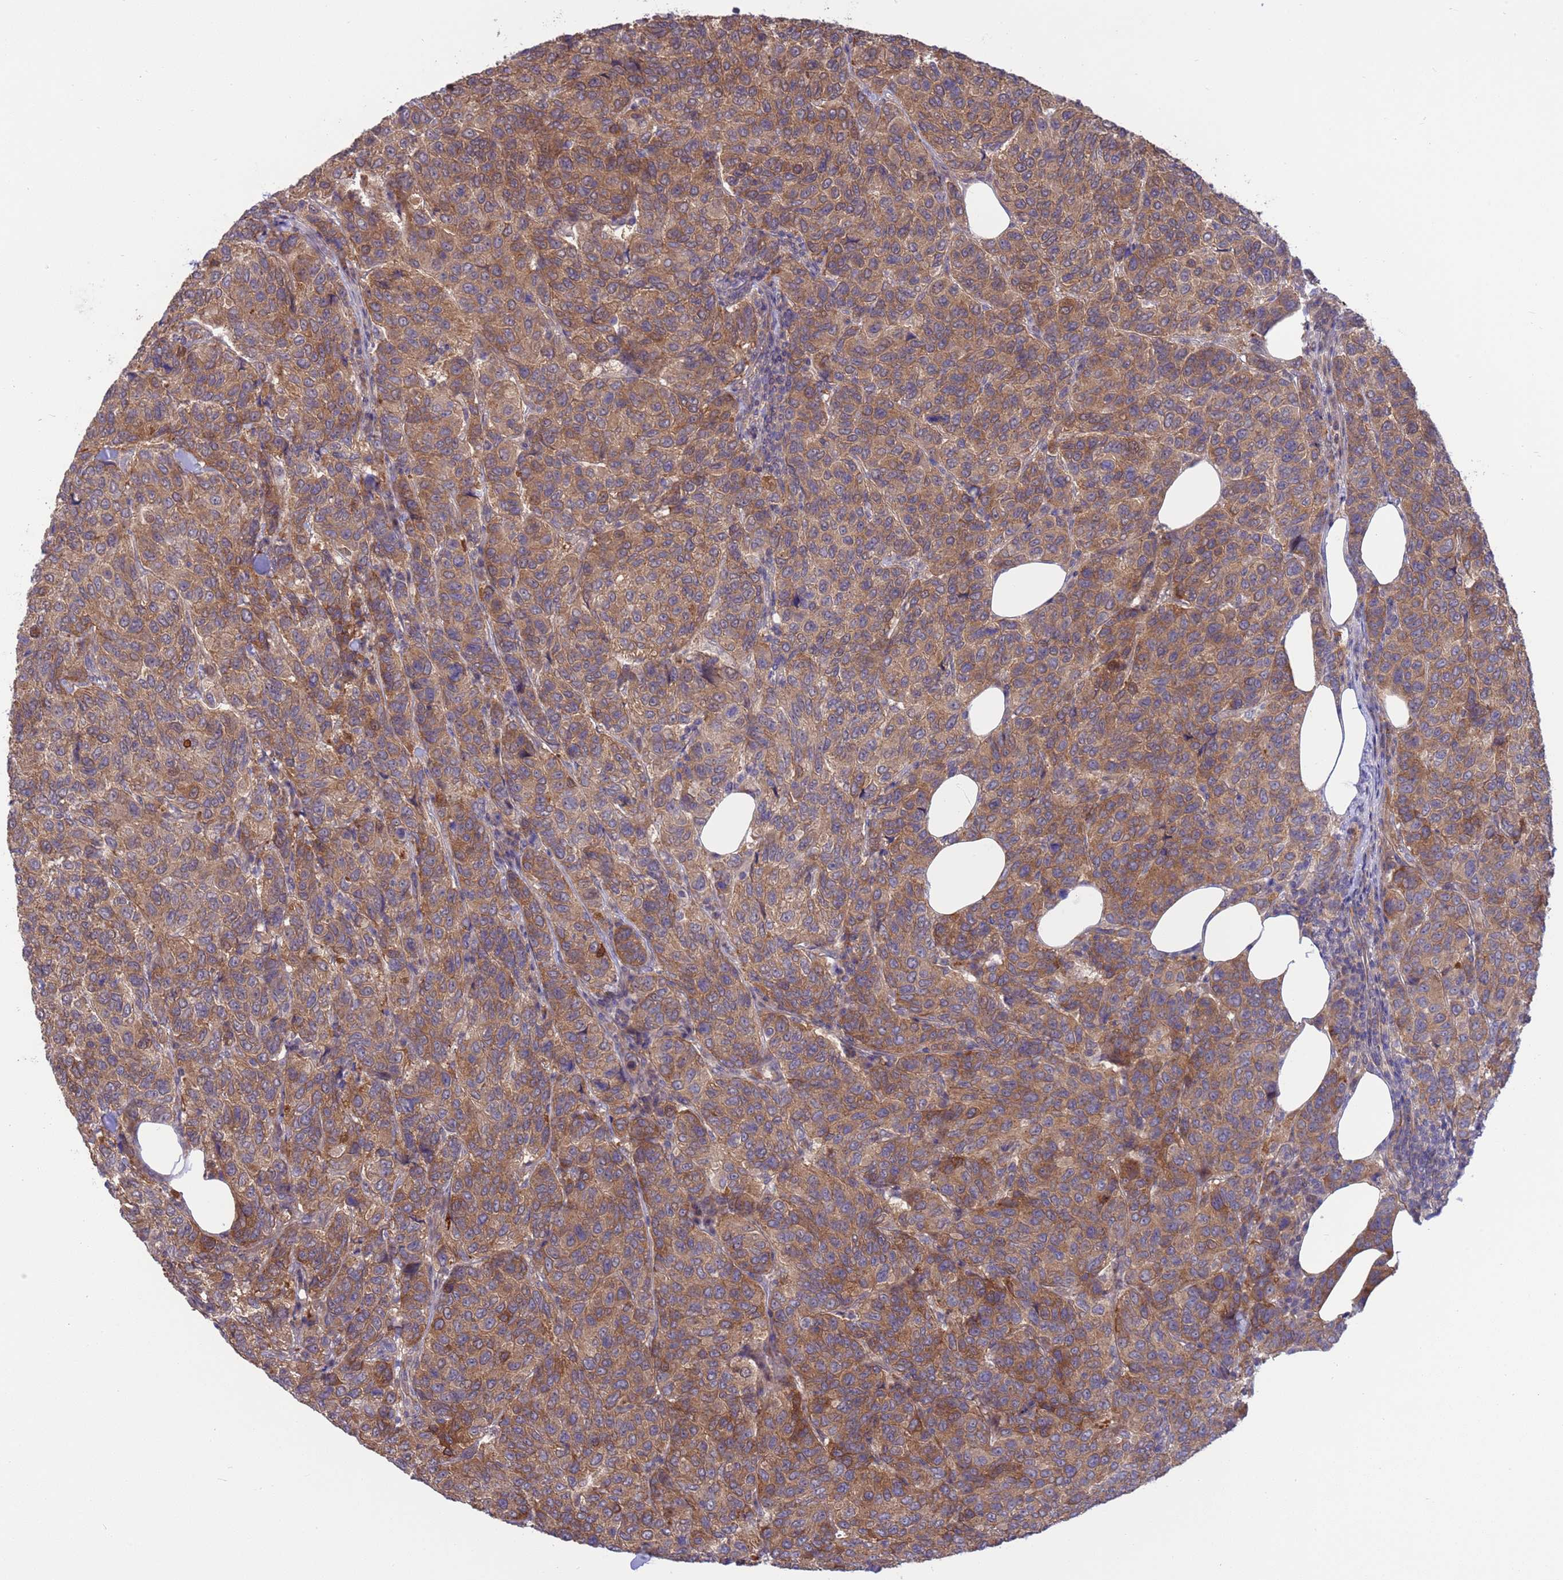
{"staining": {"intensity": "moderate", "quantity": ">75%", "location": "cytoplasmic/membranous"}, "tissue": "breast cancer", "cell_type": "Tumor cells", "image_type": "cancer", "snomed": [{"axis": "morphology", "description": "Duct carcinoma"}, {"axis": "topography", "description": "Breast"}], "caption": "High-magnification brightfield microscopy of breast cancer (infiltrating ductal carcinoma) stained with DAB (3,3'-diaminobenzidine) (brown) and counterstained with hematoxylin (blue). tumor cells exhibit moderate cytoplasmic/membranous positivity is seen in approximately>75% of cells.", "gene": "GJA10", "patient": {"sex": "female", "age": 55}}